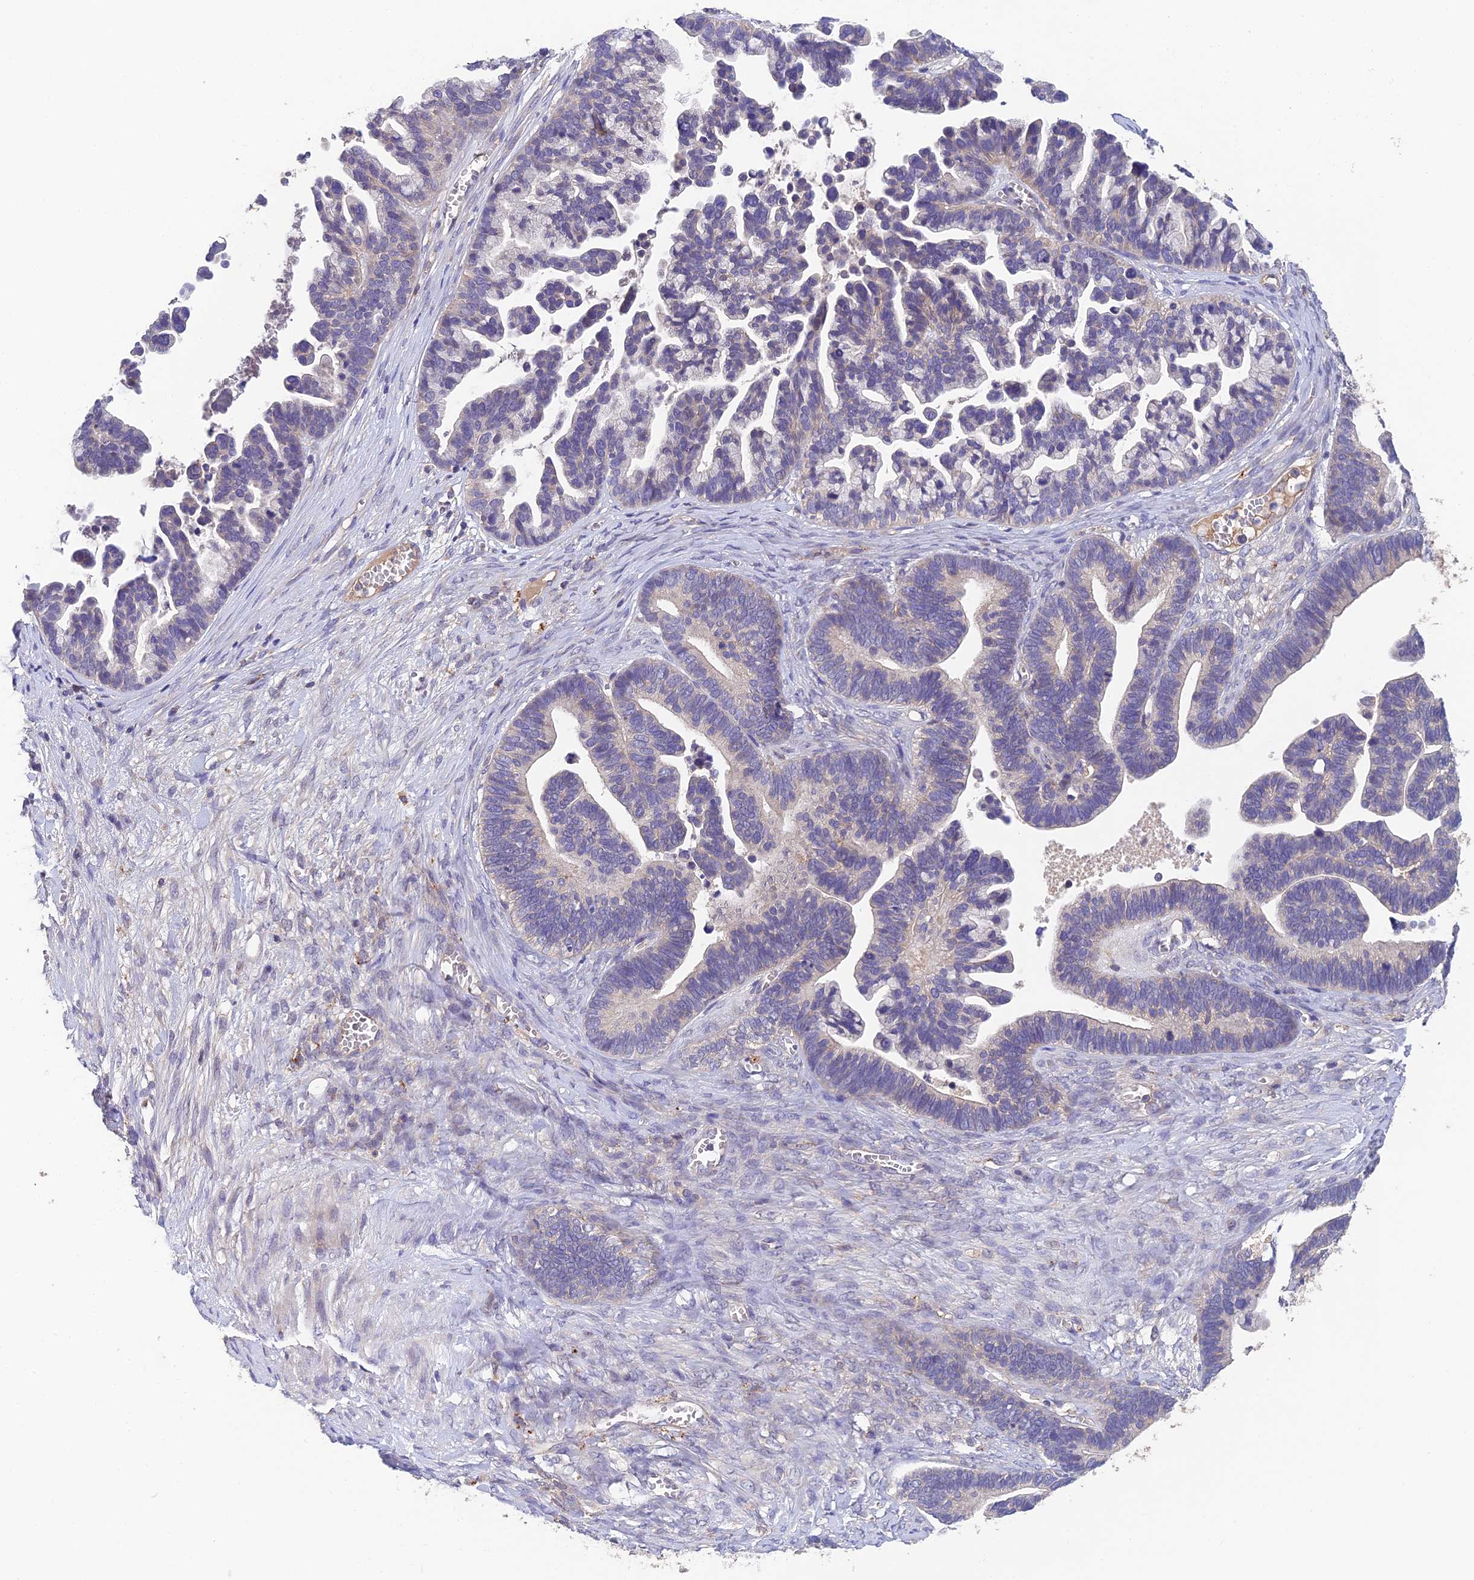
{"staining": {"intensity": "negative", "quantity": "none", "location": "none"}, "tissue": "ovarian cancer", "cell_type": "Tumor cells", "image_type": "cancer", "snomed": [{"axis": "morphology", "description": "Cystadenocarcinoma, serous, NOS"}, {"axis": "topography", "description": "Ovary"}], "caption": "High magnification brightfield microscopy of ovarian cancer (serous cystadenocarcinoma) stained with DAB (brown) and counterstained with hematoxylin (blue): tumor cells show no significant expression. (Brightfield microscopy of DAB IHC at high magnification).", "gene": "ADAMTS13", "patient": {"sex": "female", "age": 56}}